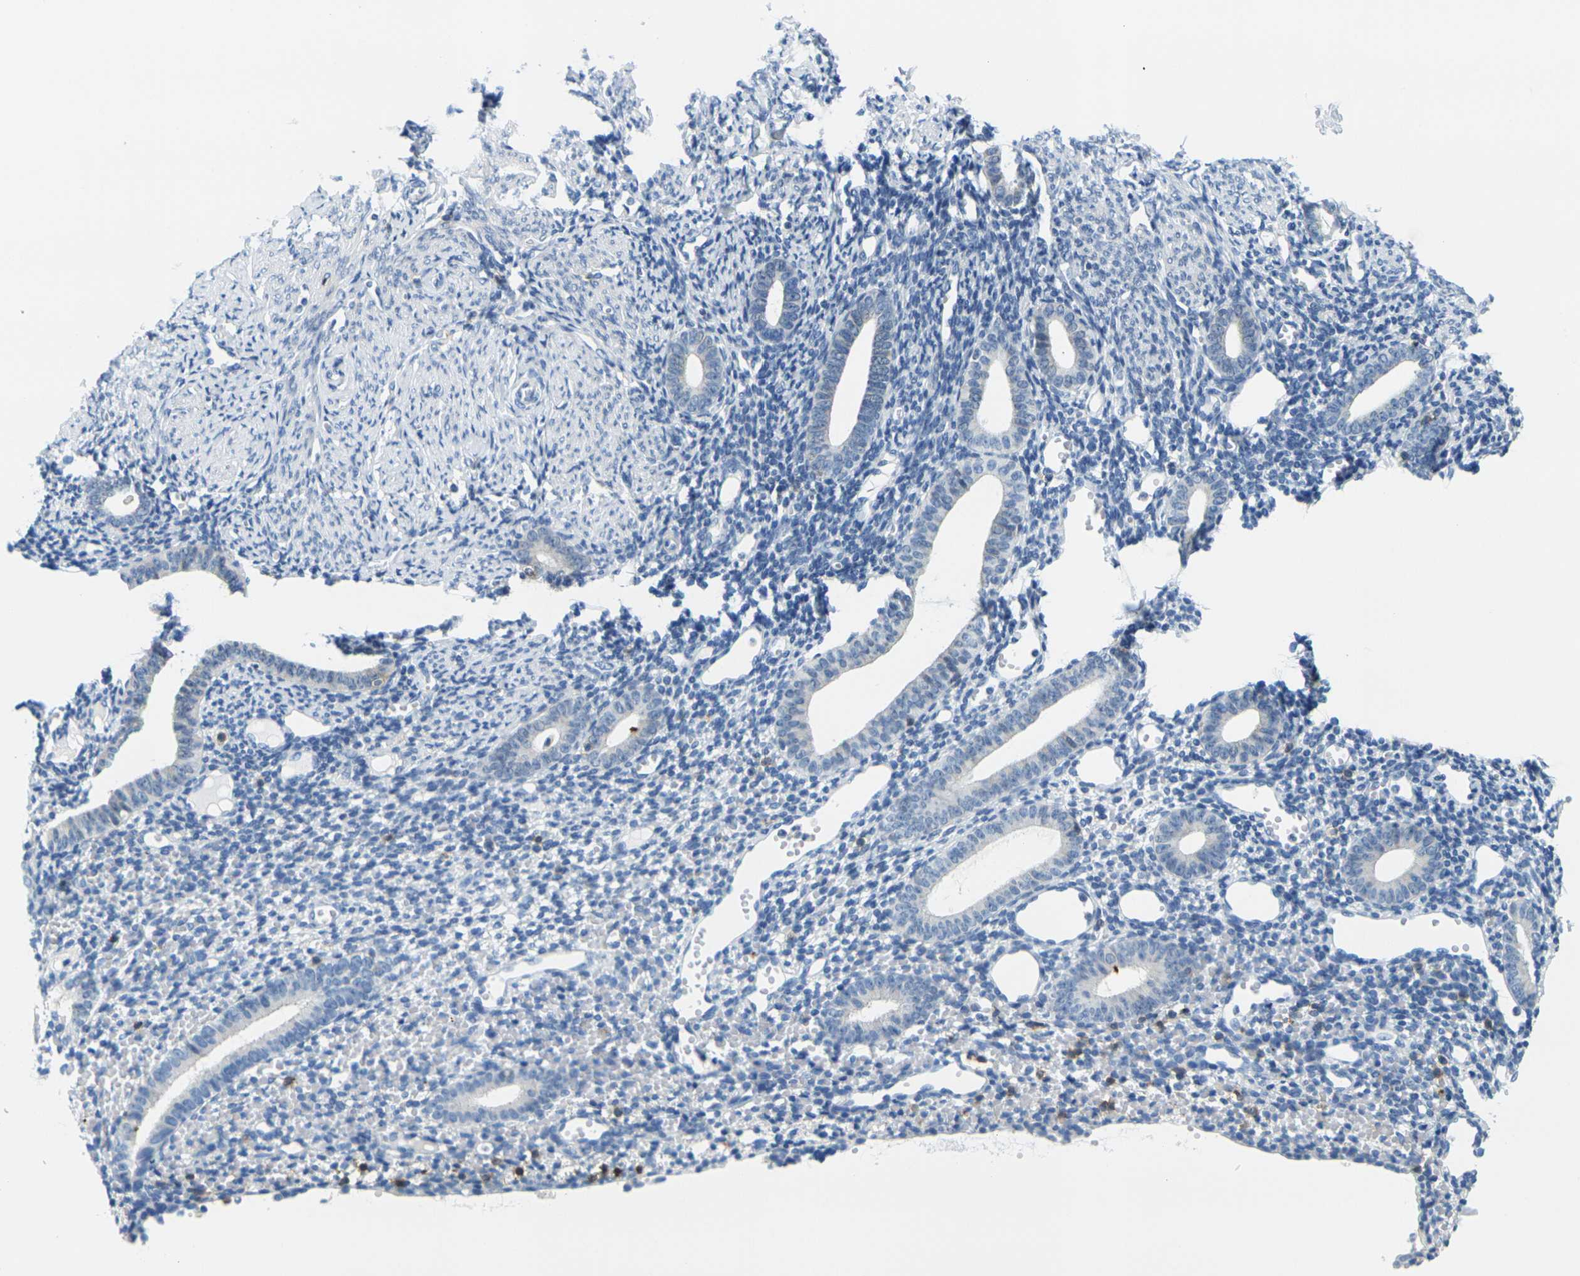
{"staining": {"intensity": "negative", "quantity": "none", "location": "none"}, "tissue": "endometrium", "cell_type": "Cells in endometrial stroma", "image_type": "normal", "snomed": [{"axis": "morphology", "description": "Normal tissue, NOS"}, {"axis": "topography", "description": "Endometrium"}], "caption": "Immunohistochemical staining of normal human endometrium exhibits no significant staining in cells in endometrial stroma.", "gene": "CD3D", "patient": {"sex": "female", "age": 50}}